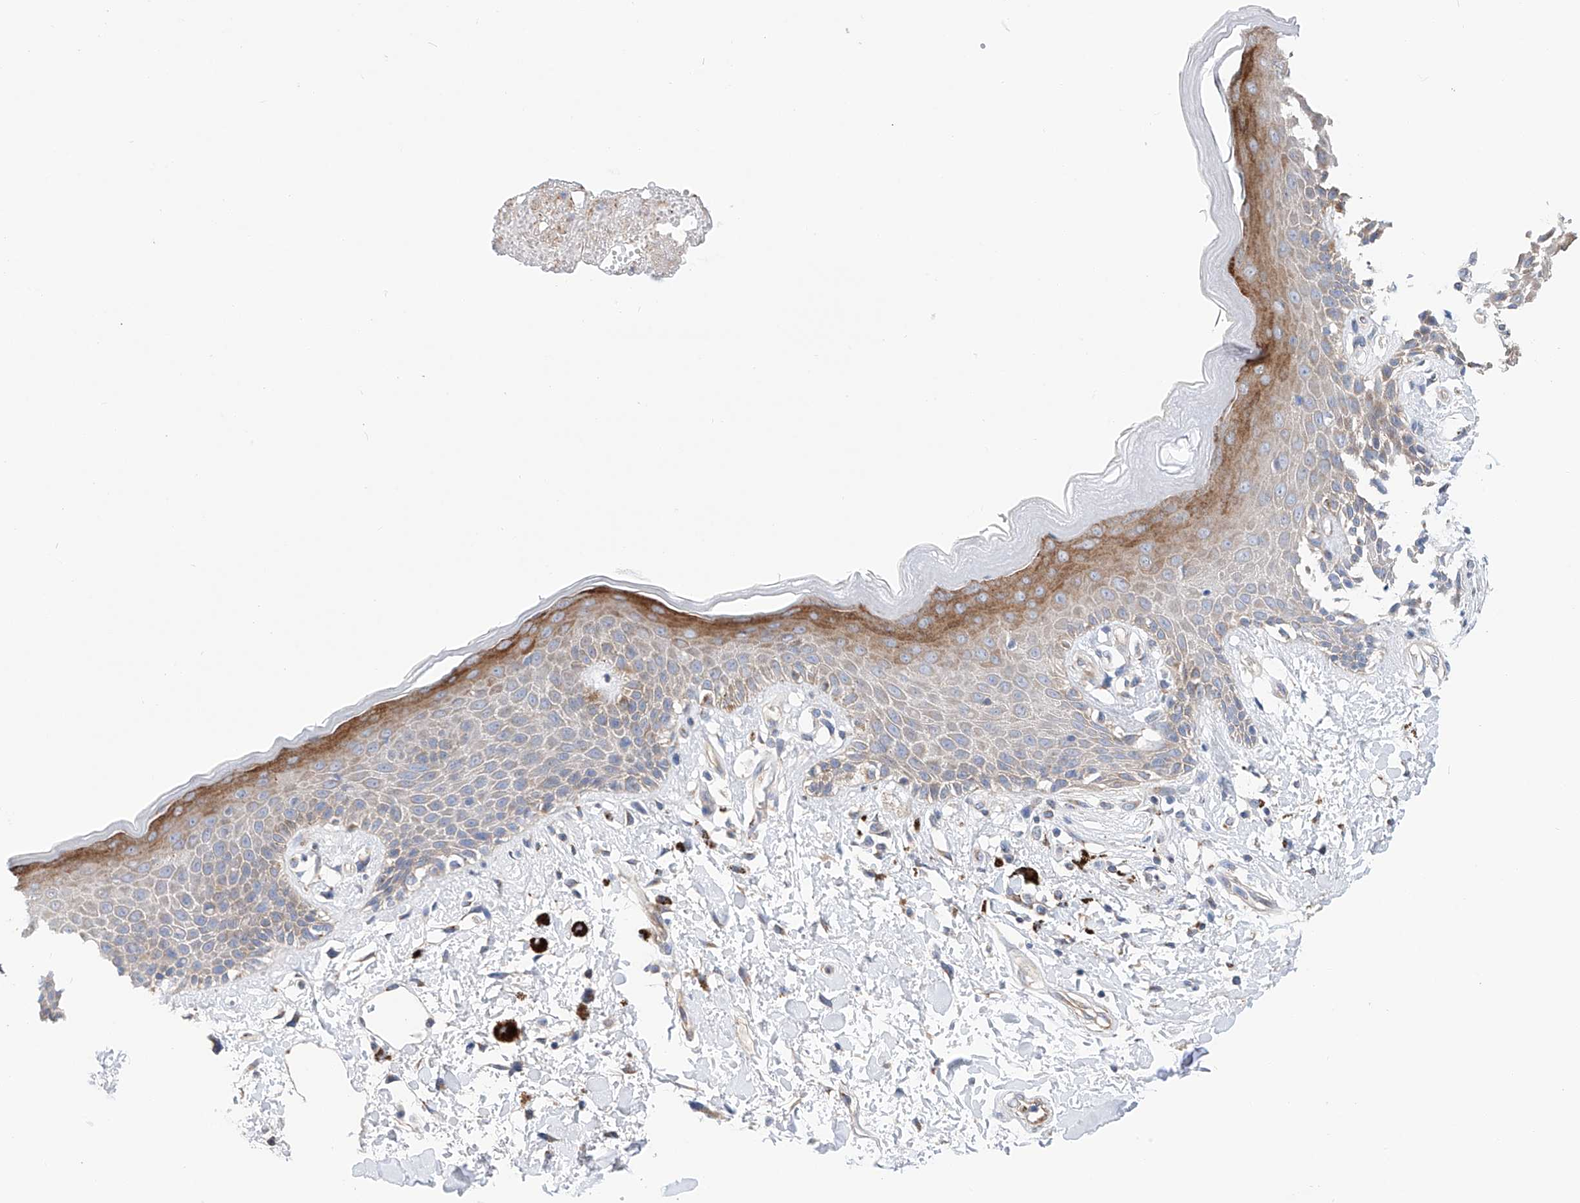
{"staining": {"intensity": "moderate", "quantity": "25%-75%", "location": "cytoplasmic/membranous"}, "tissue": "skin", "cell_type": "Epidermal cells", "image_type": "normal", "snomed": [{"axis": "morphology", "description": "Normal tissue, NOS"}, {"axis": "topography", "description": "Anal"}], "caption": "Protein staining of benign skin displays moderate cytoplasmic/membranous positivity in approximately 25%-75% of epidermal cells.", "gene": "SLC22A7", "patient": {"sex": "female", "age": 78}}